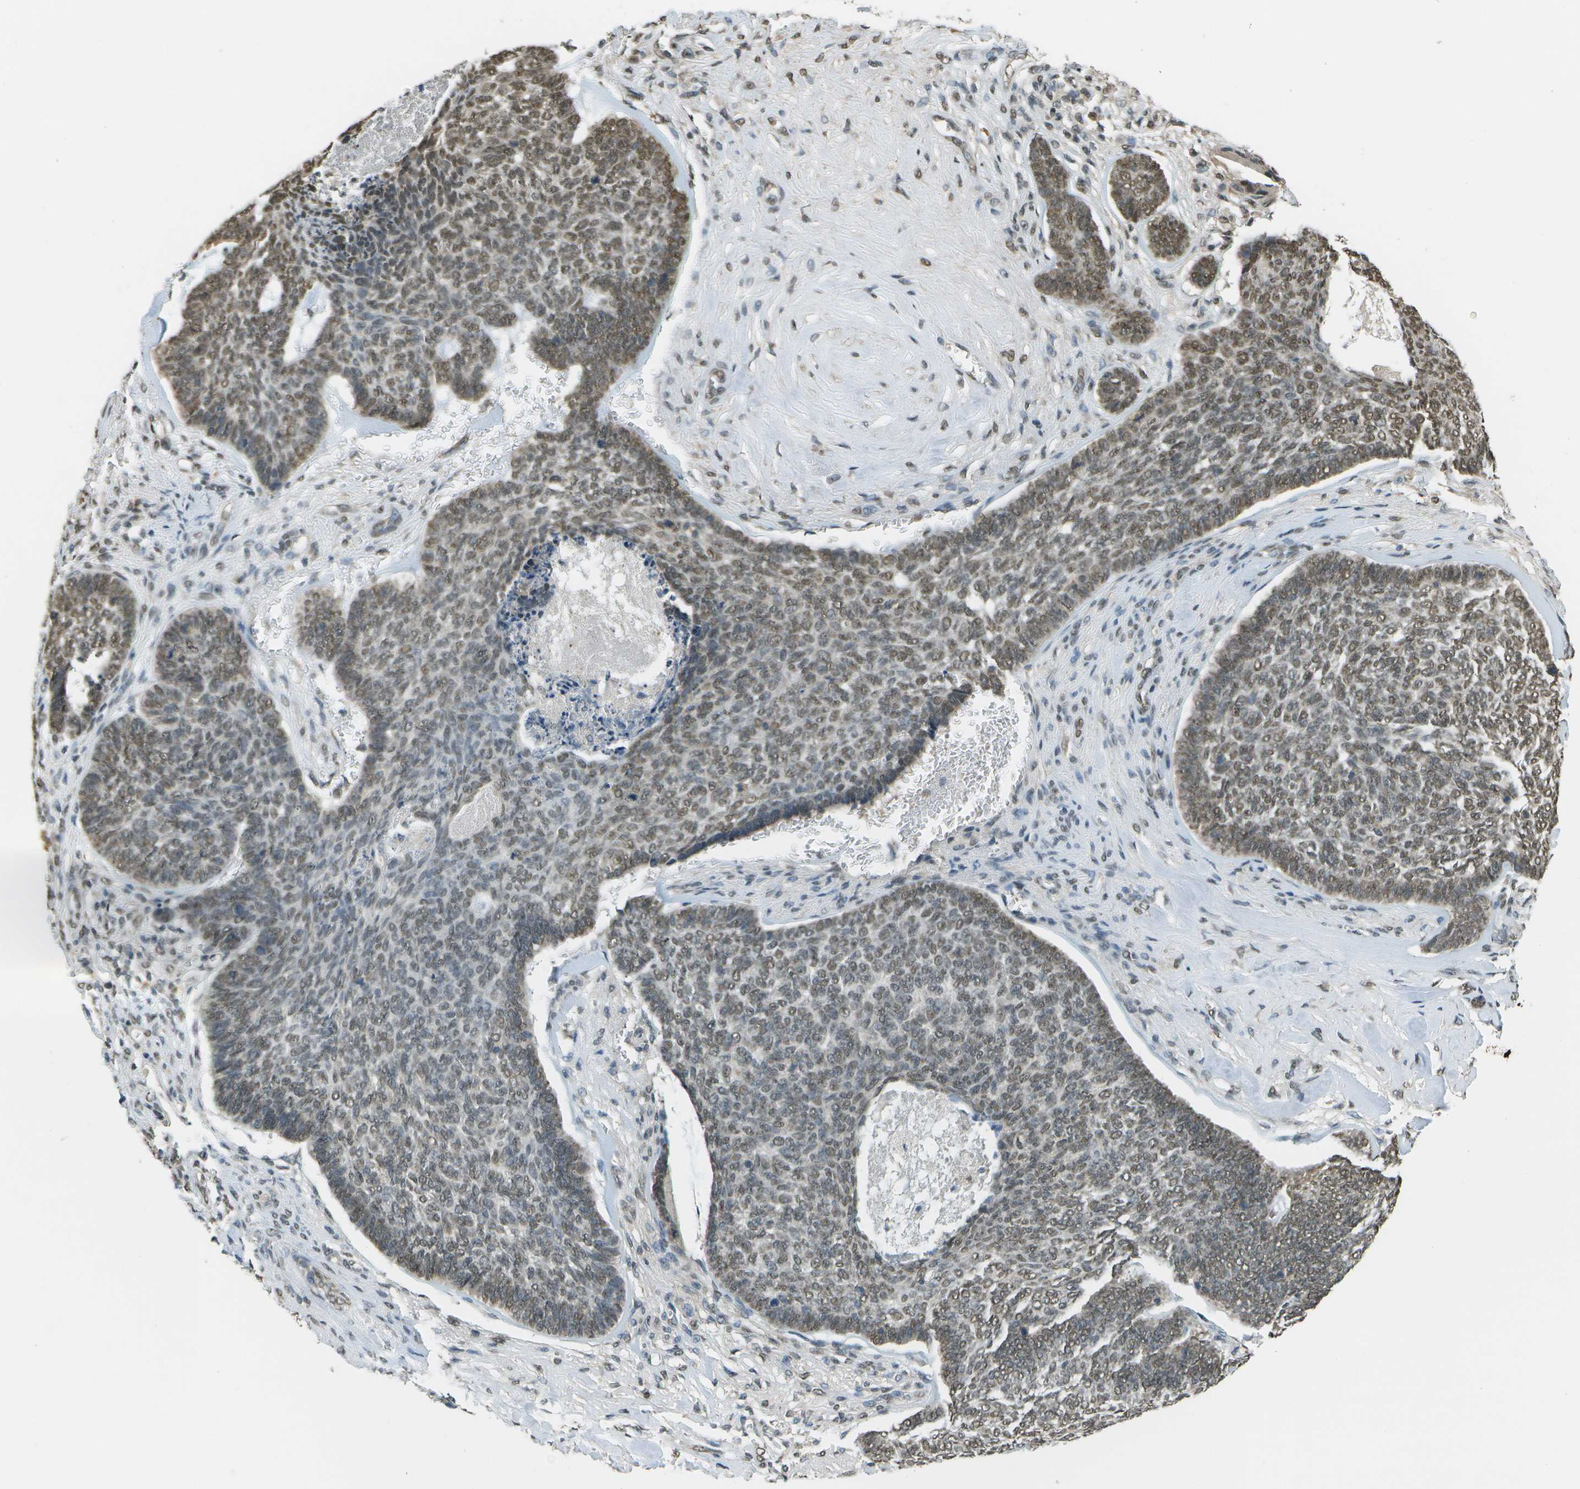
{"staining": {"intensity": "weak", "quantity": ">75%", "location": "nuclear"}, "tissue": "skin cancer", "cell_type": "Tumor cells", "image_type": "cancer", "snomed": [{"axis": "morphology", "description": "Basal cell carcinoma"}, {"axis": "topography", "description": "Skin"}], "caption": "Immunohistochemistry image of neoplastic tissue: human skin basal cell carcinoma stained using immunohistochemistry (IHC) demonstrates low levels of weak protein expression localized specifically in the nuclear of tumor cells, appearing as a nuclear brown color.", "gene": "ABL2", "patient": {"sex": "male", "age": 84}}